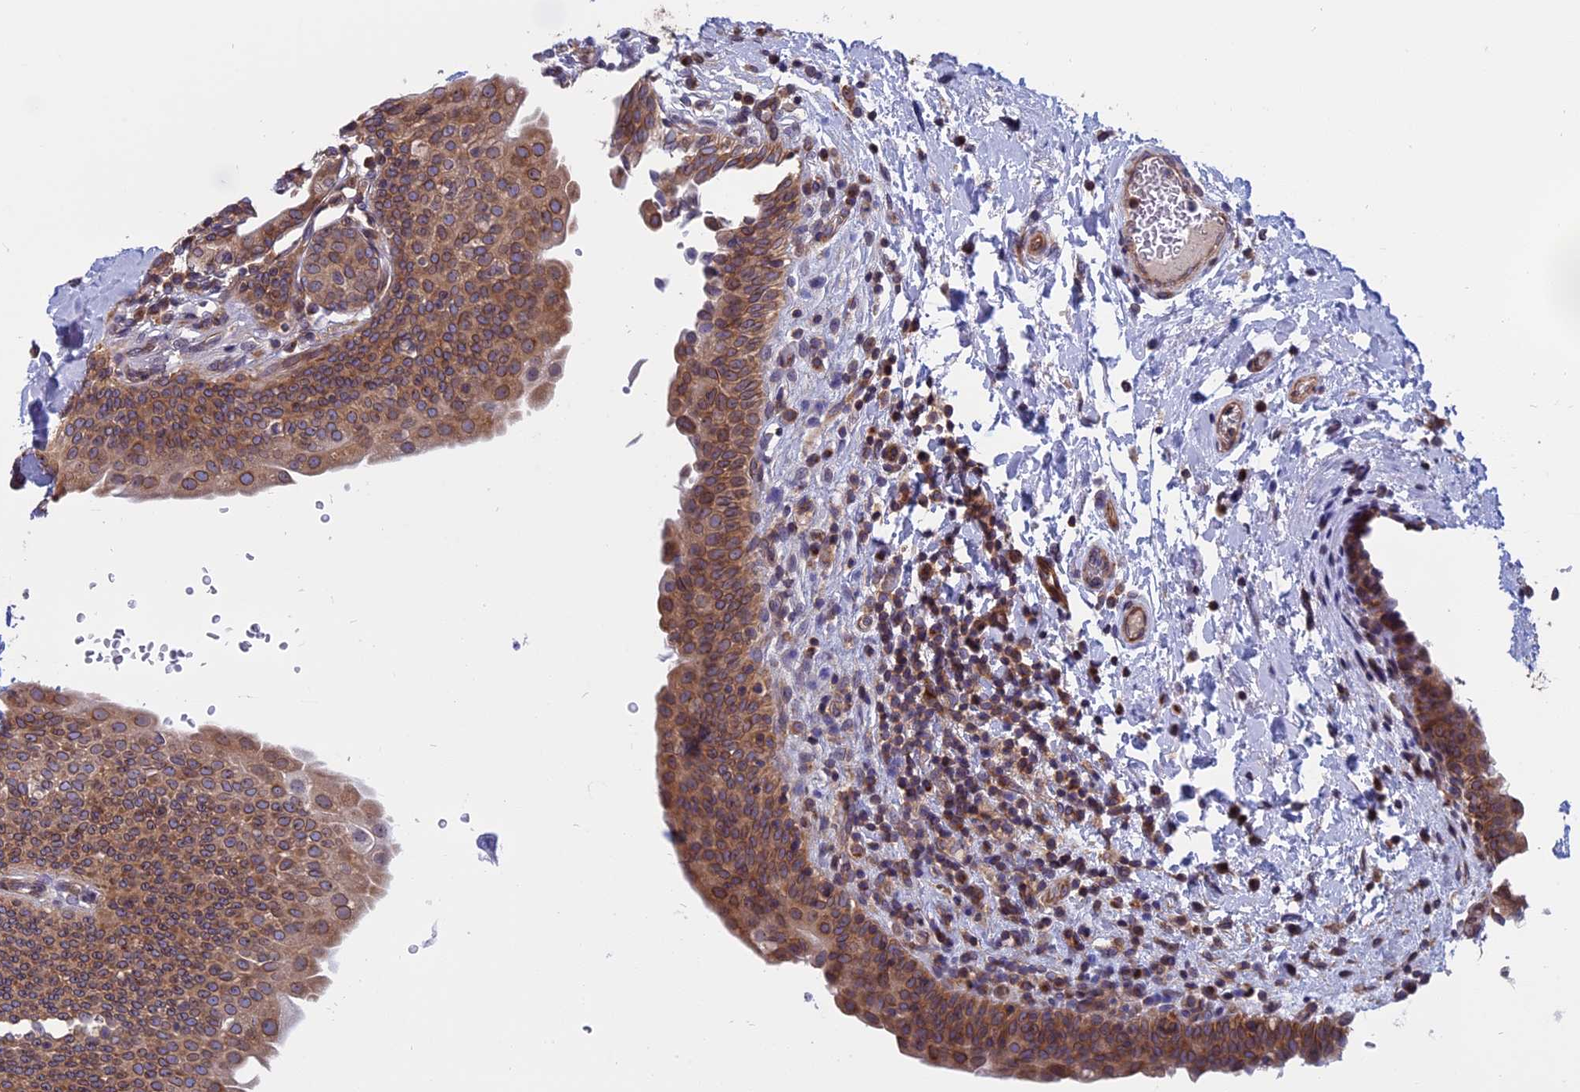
{"staining": {"intensity": "moderate", "quantity": ">75%", "location": "cytoplasmic/membranous"}, "tissue": "urinary bladder", "cell_type": "Urothelial cells", "image_type": "normal", "snomed": [{"axis": "morphology", "description": "Normal tissue, NOS"}, {"axis": "topography", "description": "Urinary bladder"}], "caption": "About >75% of urothelial cells in benign urinary bladder show moderate cytoplasmic/membranous protein positivity as visualized by brown immunohistochemical staining.", "gene": "NAA10", "patient": {"sex": "male", "age": 83}}